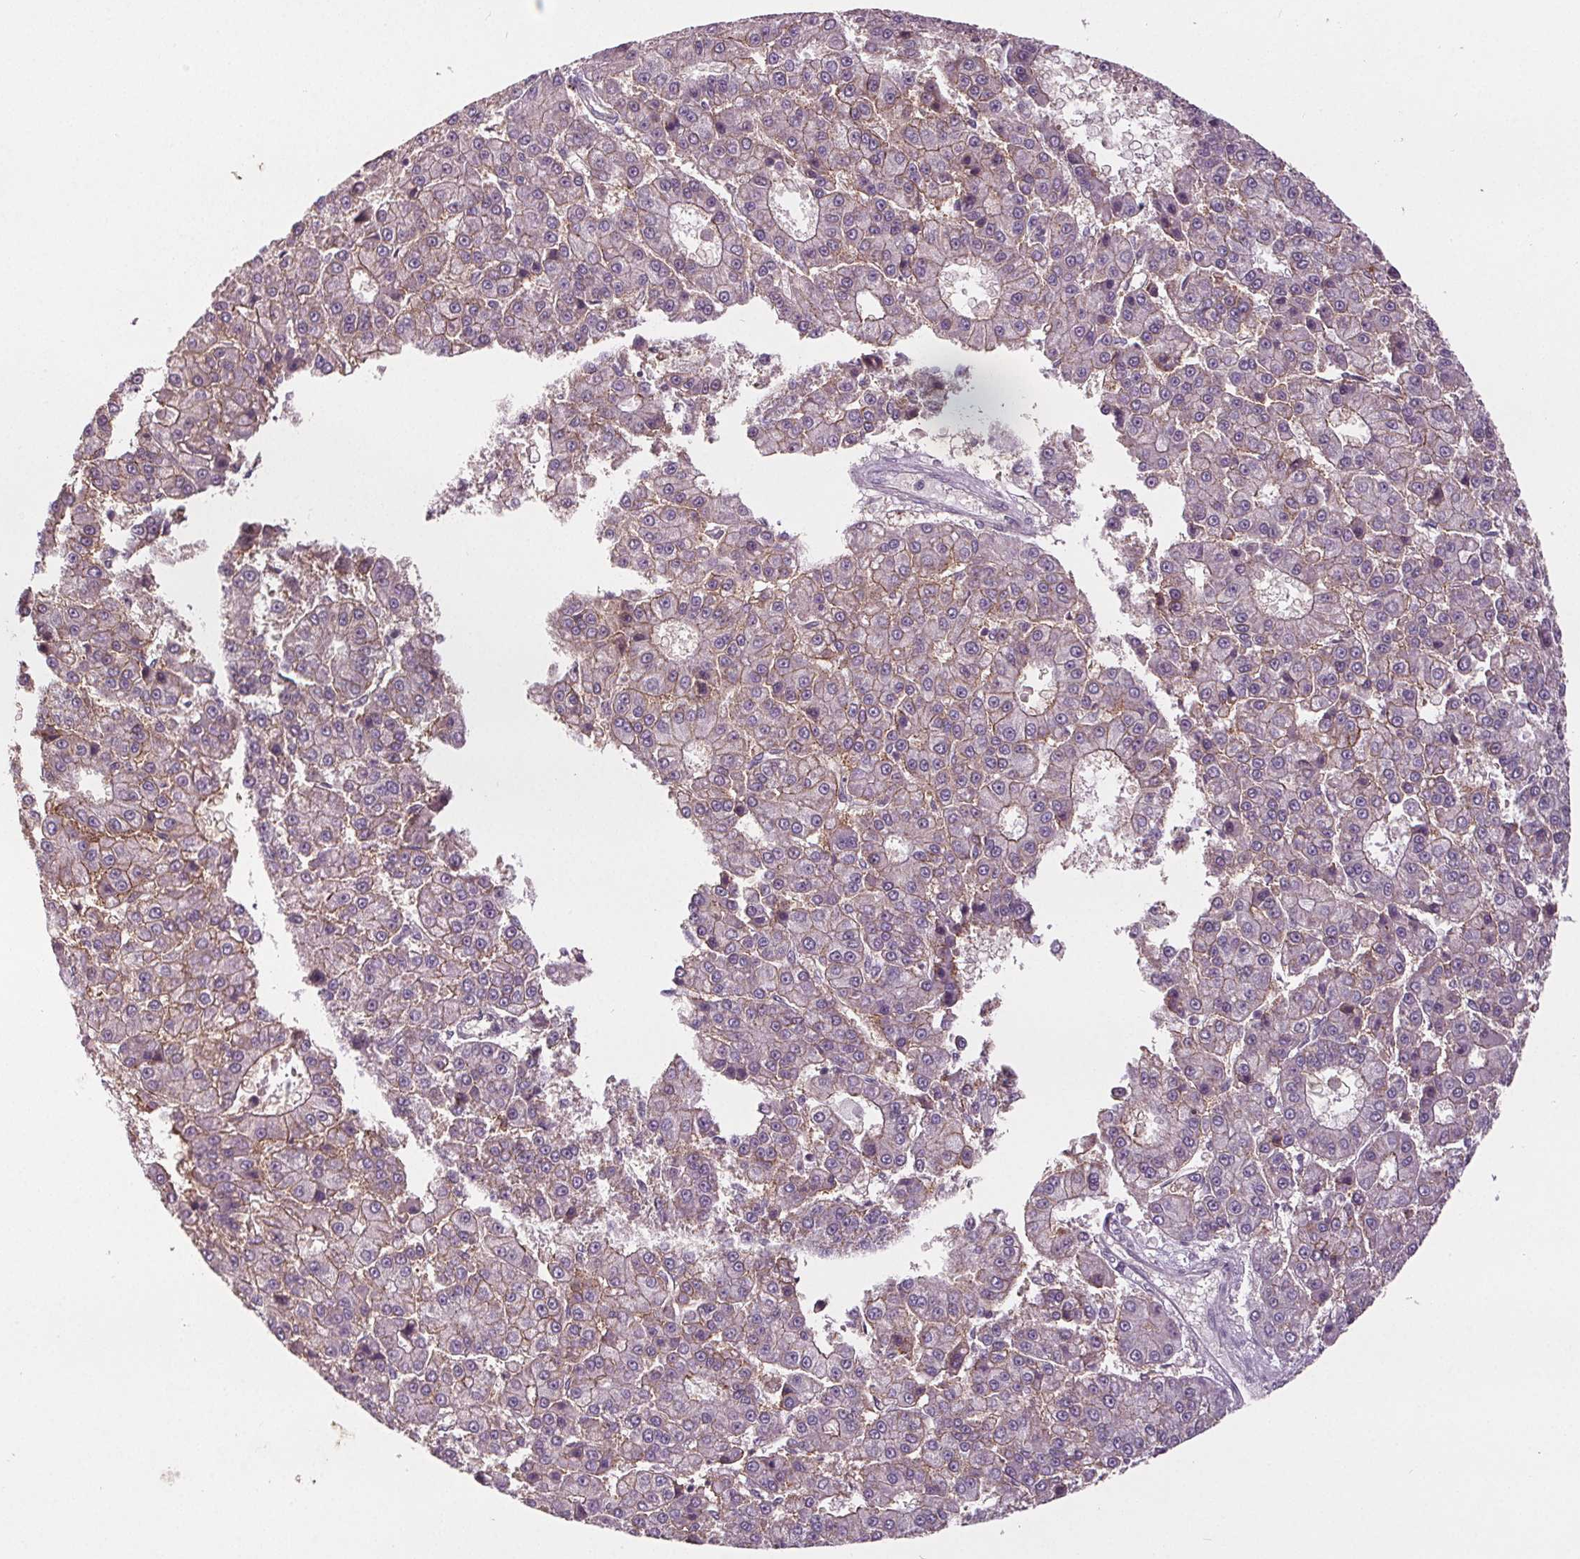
{"staining": {"intensity": "weak", "quantity": "25%-75%", "location": "cytoplasmic/membranous"}, "tissue": "liver cancer", "cell_type": "Tumor cells", "image_type": "cancer", "snomed": [{"axis": "morphology", "description": "Carcinoma, Hepatocellular, NOS"}, {"axis": "topography", "description": "Liver"}], "caption": "Hepatocellular carcinoma (liver) tissue displays weak cytoplasmic/membranous positivity in approximately 25%-75% of tumor cells, visualized by immunohistochemistry.", "gene": "ATP1A1", "patient": {"sex": "male", "age": 70}}